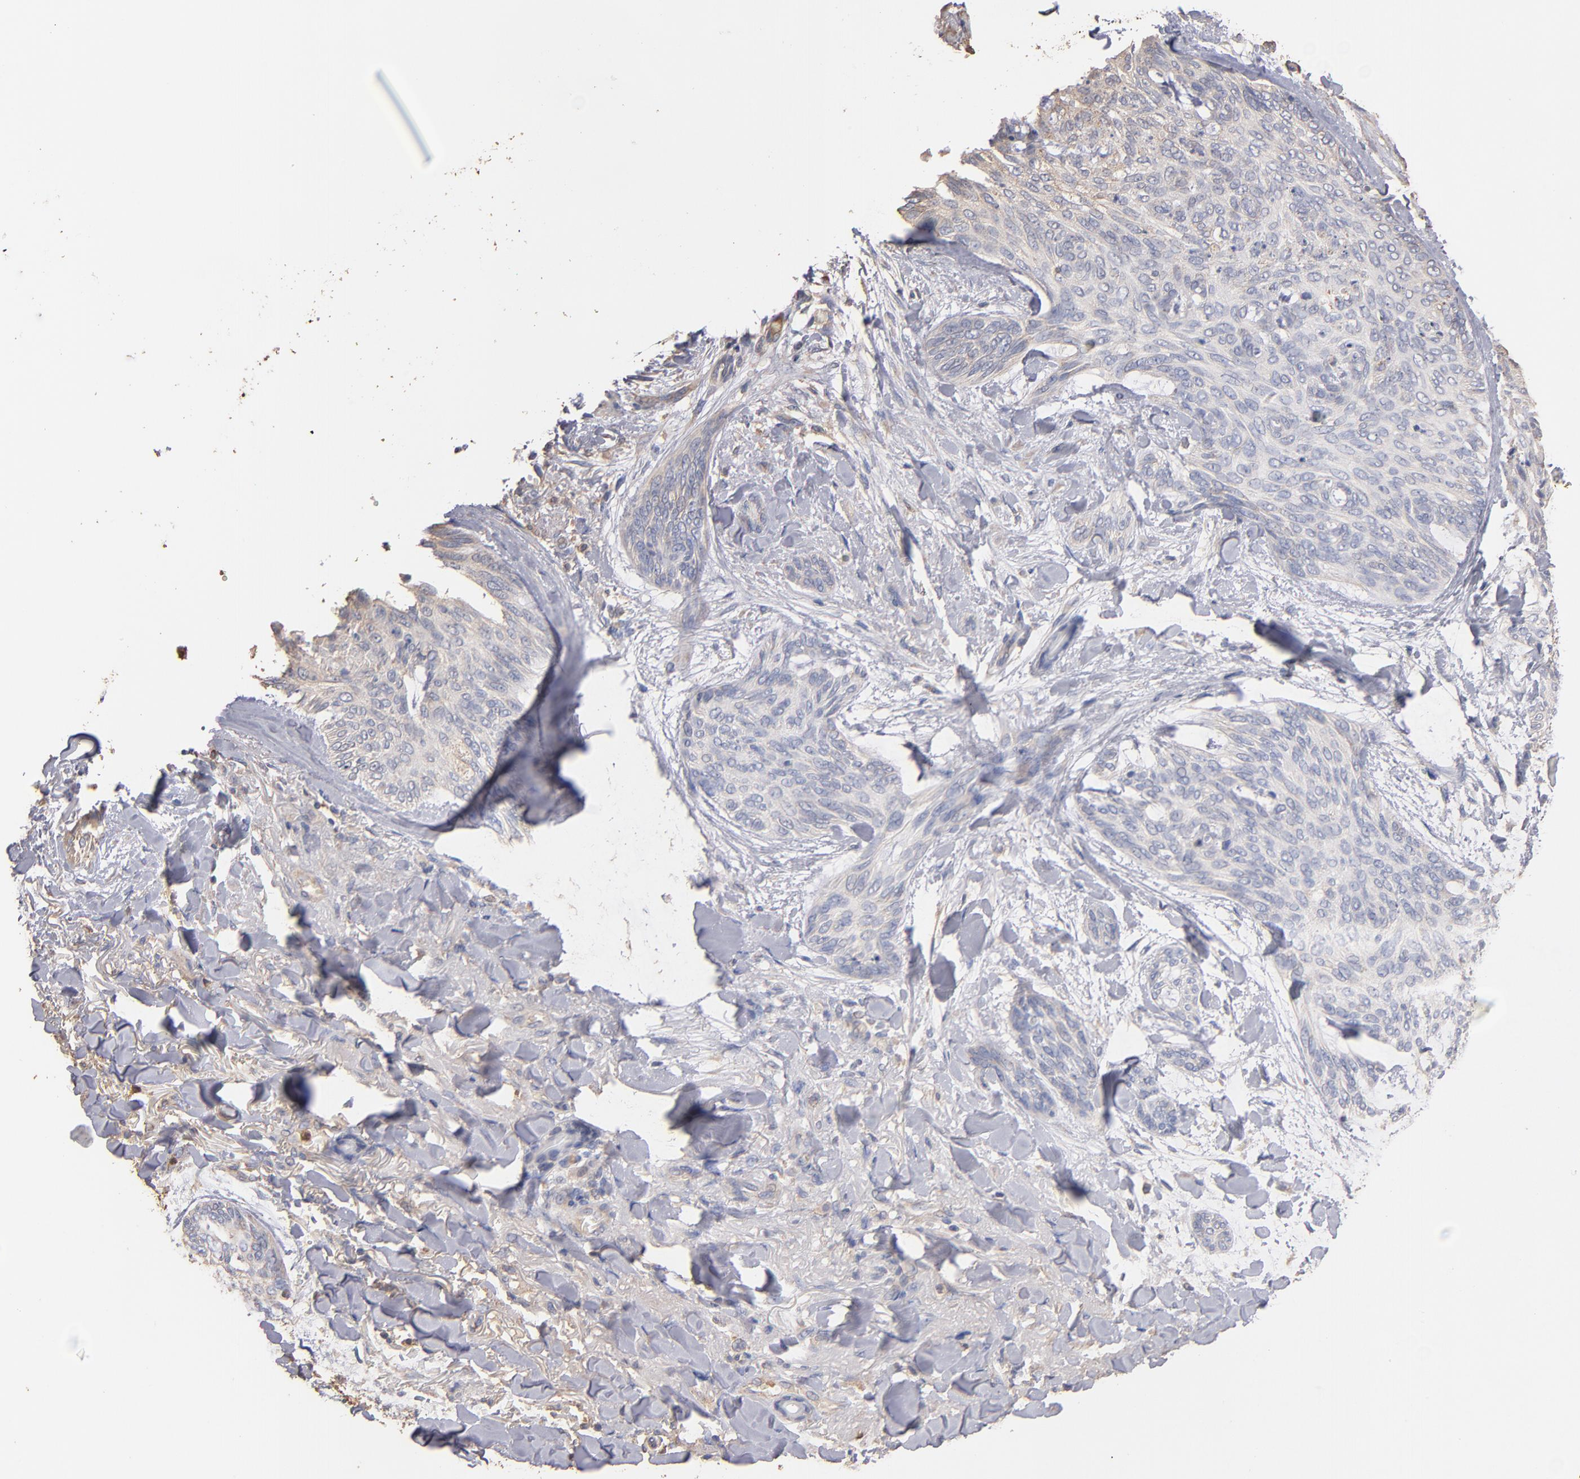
{"staining": {"intensity": "weak", "quantity": "<25%", "location": "cytoplasmic/membranous"}, "tissue": "skin cancer", "cell_type": "Tumor cells", "image_type": "cancer", "snomed": [{"axis": "morphology", "description": "Normal tissue, NOS"}, {"axis": "morphology", "description": "Basal cell carcinoma"}, {"axis": "topography", "description": "Skin"}], "caption": "Skin cancer (basal cell carcinoma) was stained to show a protein in brown. There is no significant positivity in tumor cells. Nuclei are stained in blue.", "gene": "RO60", "patient": {"sex": "female", "age": 71}}